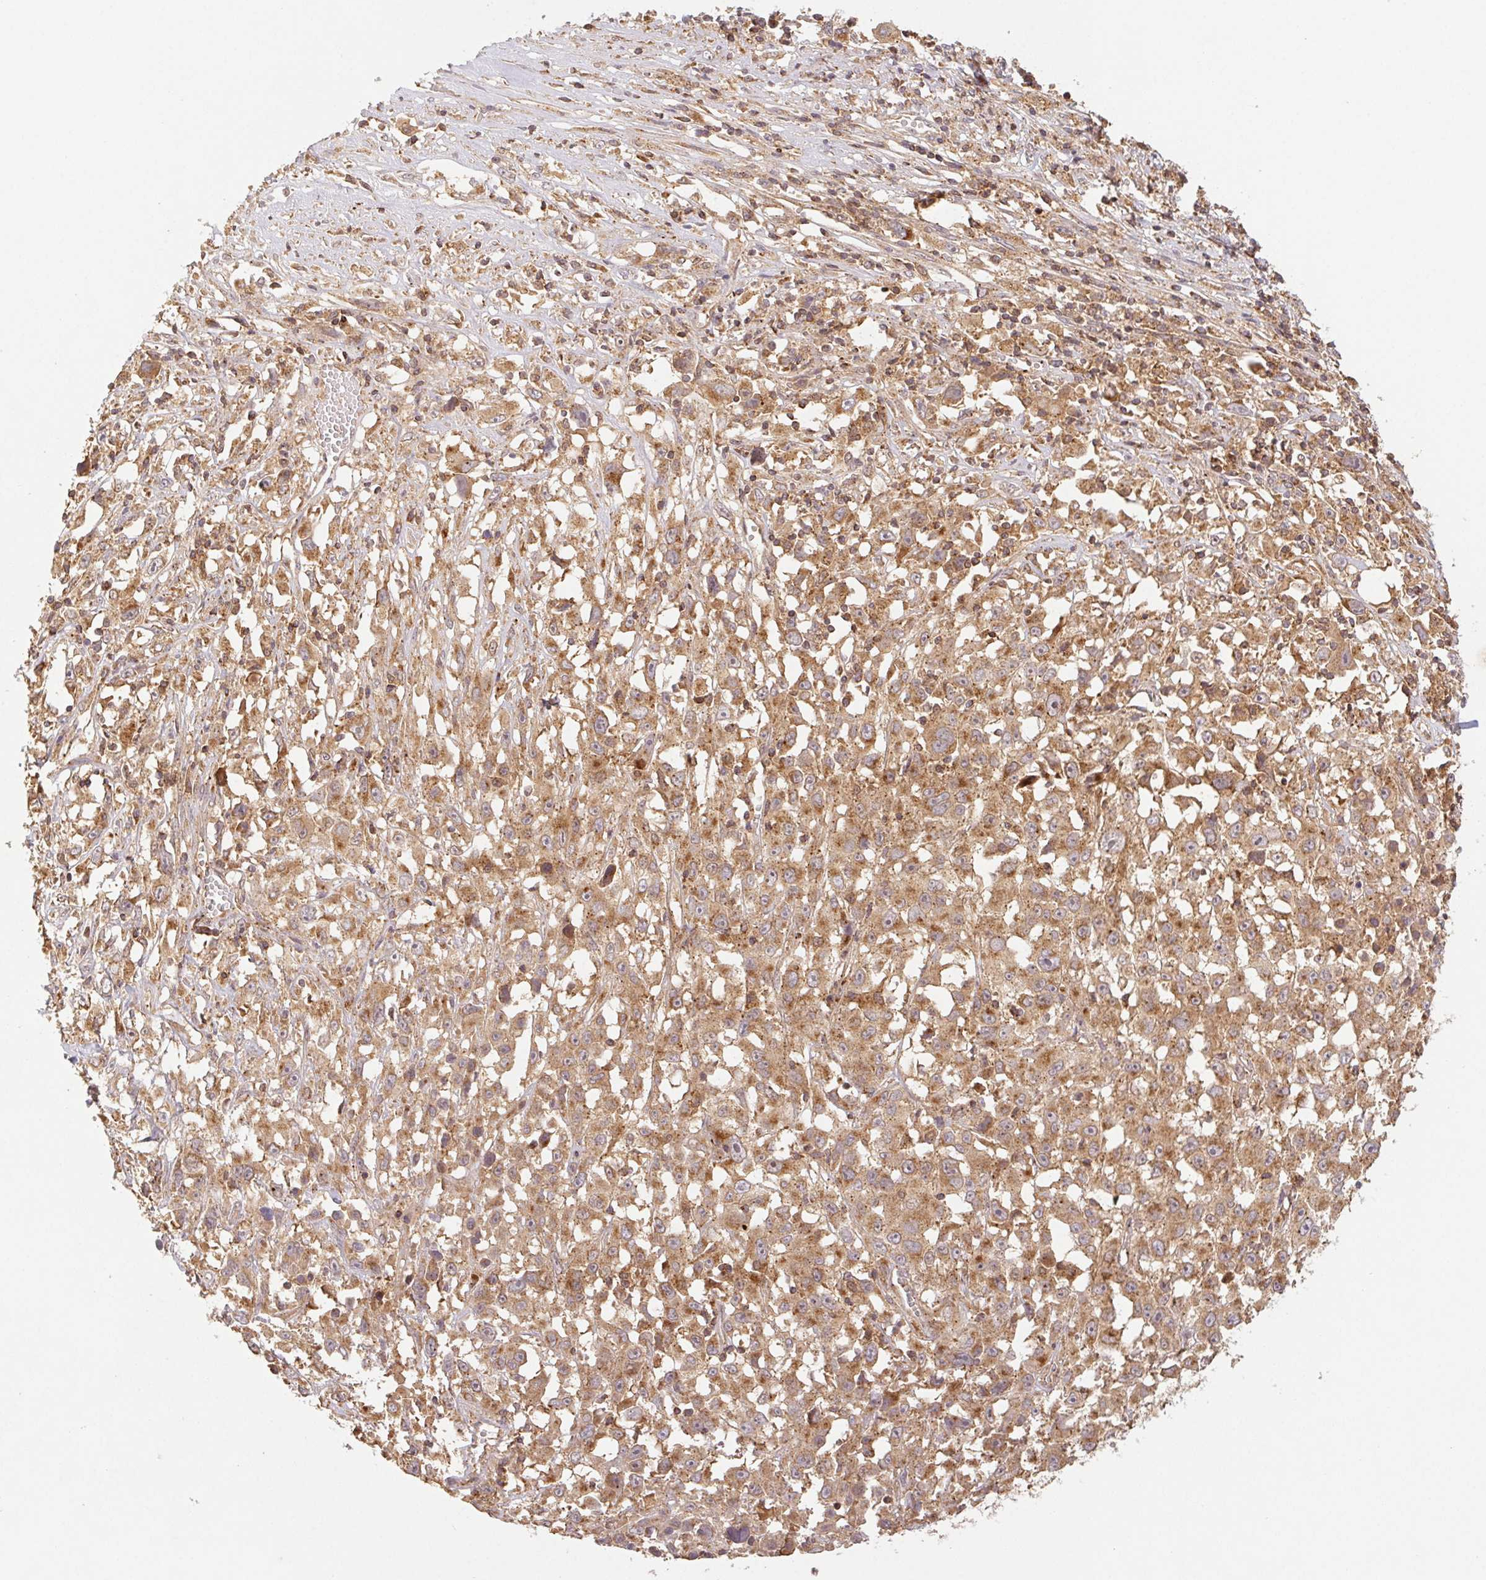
{"staining": {"intensity": "moderate", "quantity": ">75%", "location": "cytoplasmic/membranous"}, "tissue": "melanoma", "cell_type": "Tumor cells", "image_type": "cancer", "snomed": [{"axis": "morphology", "description": "Malignant melanoma, Metastatic site"}, {"axis": "topography", "description": "Soft tissue"}], "caption": "Human melanoma stained with a brown dye displays moderate cytoplasmic/membranous positive expression in approximately >75% of tumor cells.", "gene": "MTHFD1", "patient": {"sex": "male", "age": 50}}